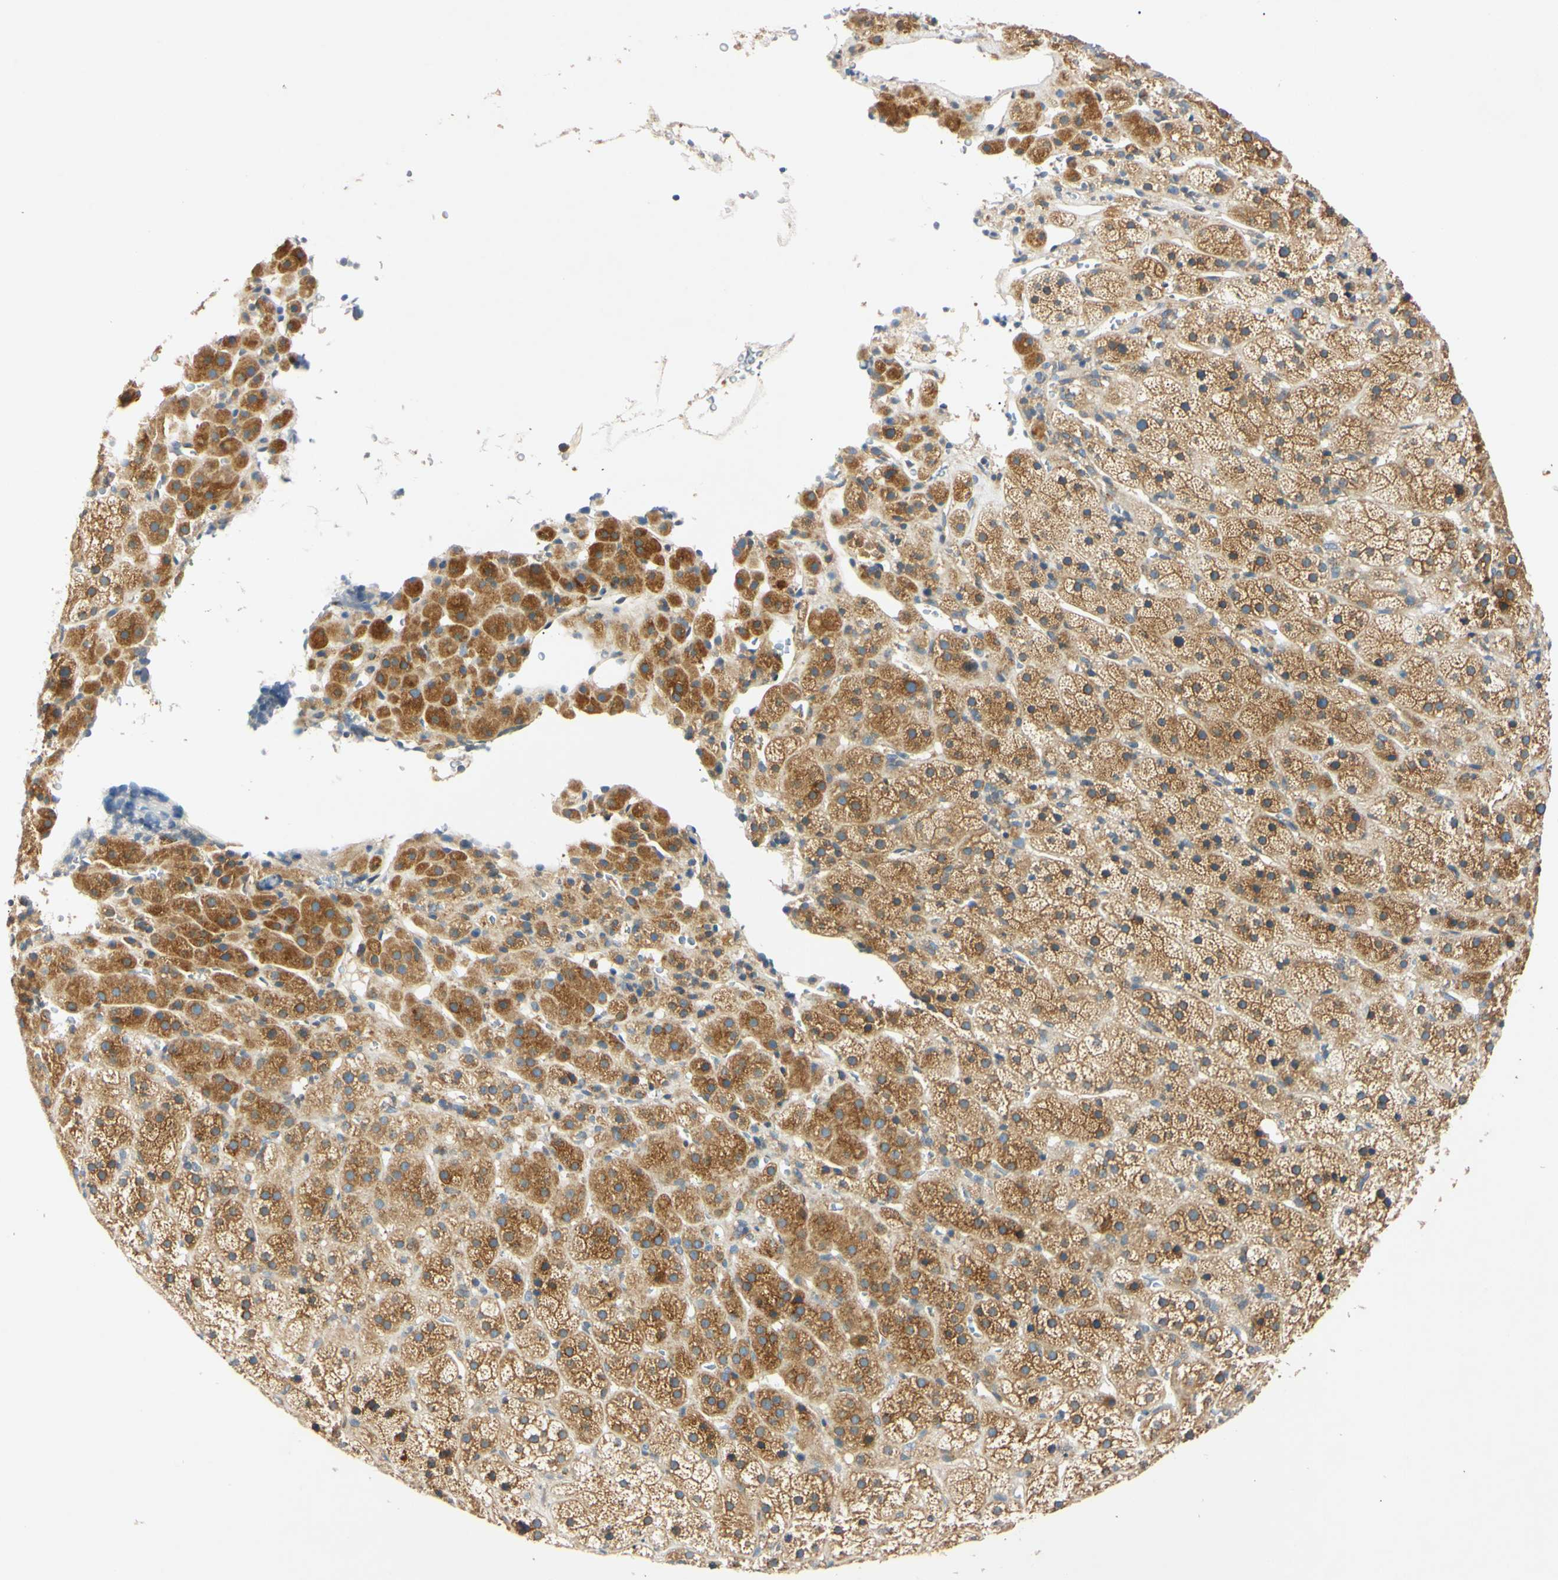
{"staining": {"intensity": "moderate", "quantity": ">75%", "location": "cytoplasmic/membranous"}, "tissue": "adrenal gland", "cell_type": "Glandular cells", "image_type": "normal", "snomed": [{"axis": "morphology", "description": "Normal tissue, NOS"}, {"axis": "topography", "description": "Adrenal gland"}], "caption": "Immunohistochemical staining of unremarkable adrenal gland shows >75% levels of moderate cytoplasmic/membranous protein staining in about >75% of glandular cells.", "gene": "DNAJB12", "patient": {"sex": "female", "age": 57}}